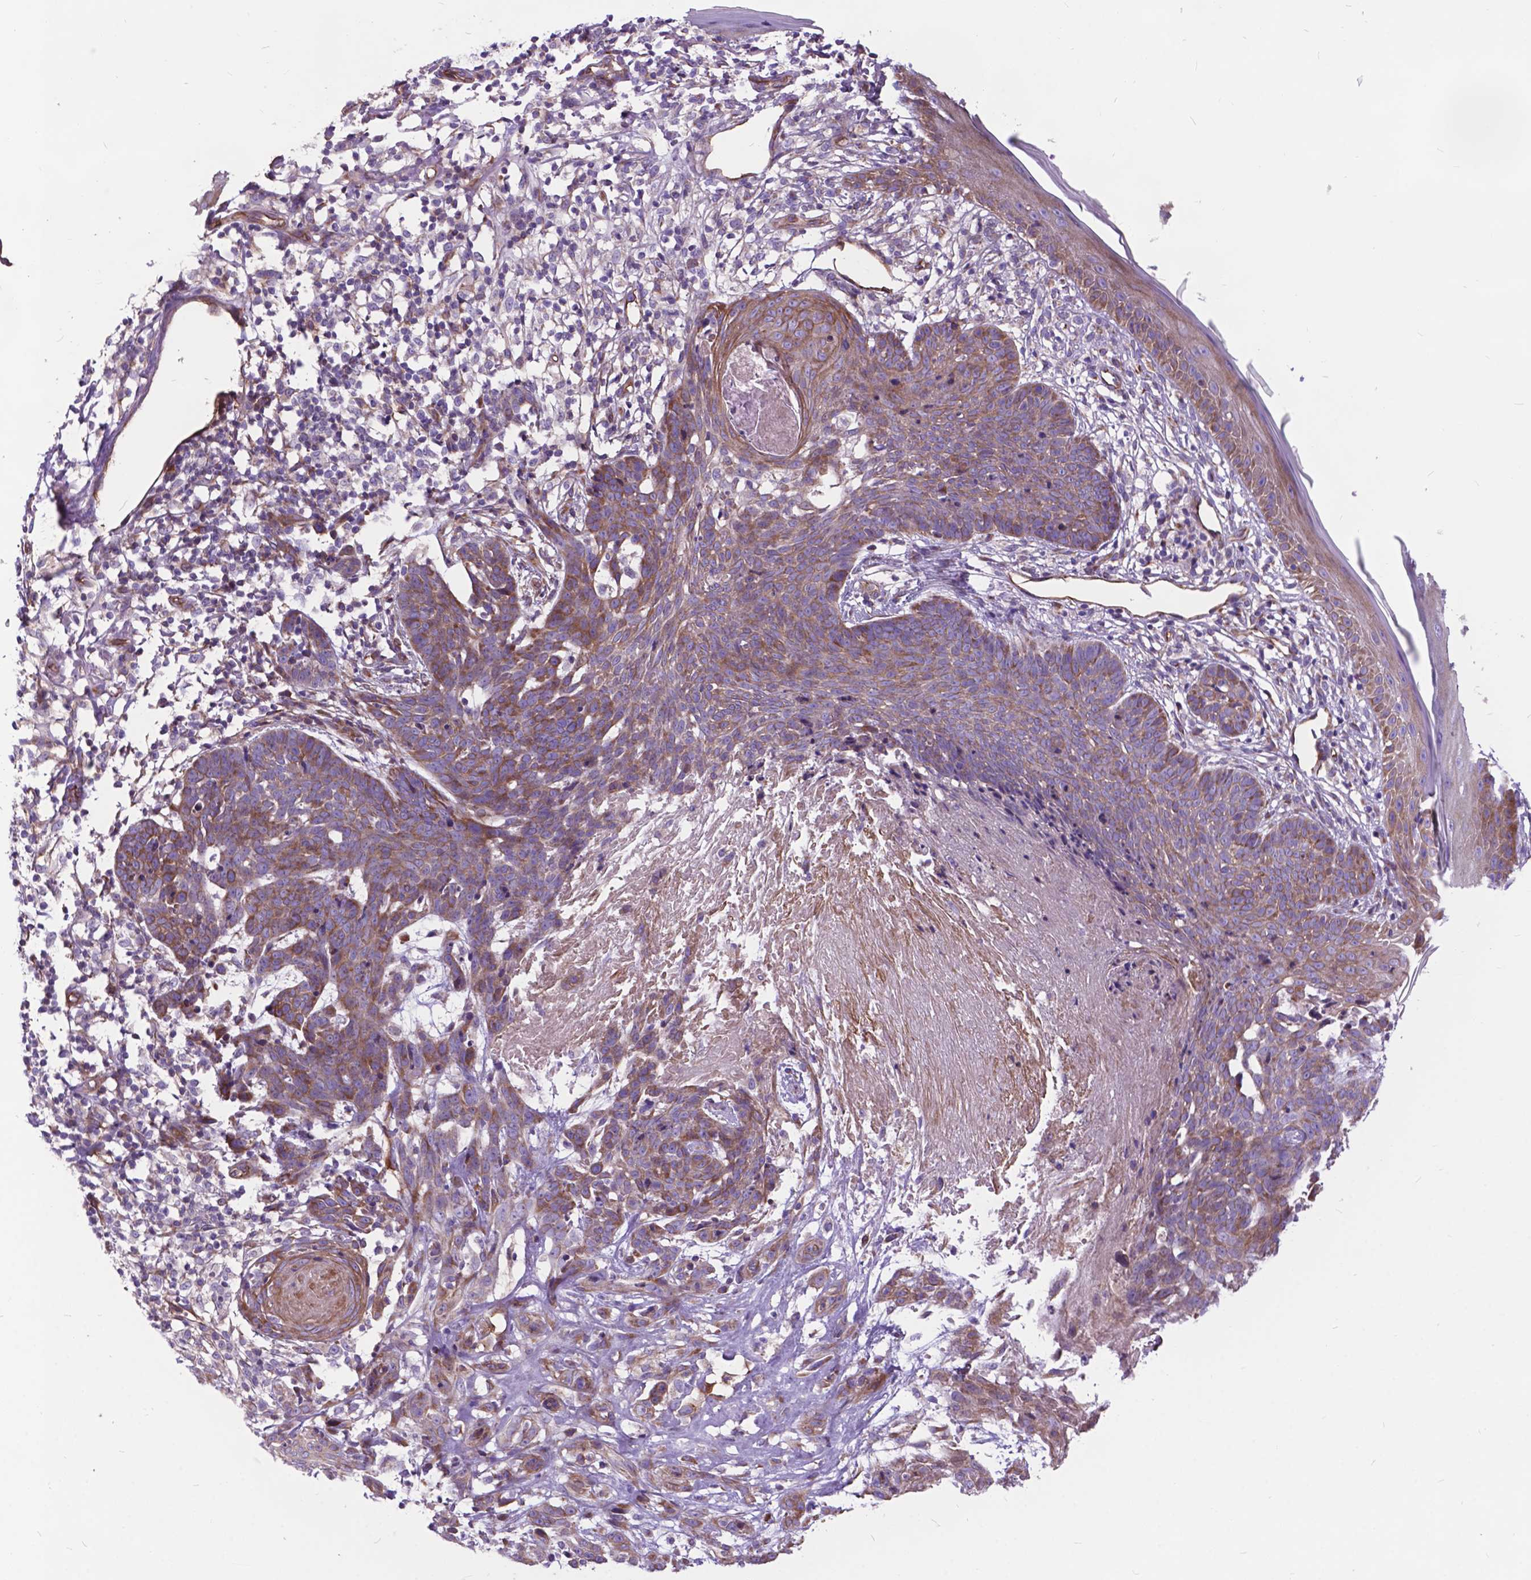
{"staining": {"intensity": "moderate", "quantity": "25%-75%", "location": "cytoplasmic/membranous"}, "tissue": "skin cancer", "cell_type": "Tumor cells", "image_type": "cancer", "snomed": [{"axis": "morphology", "description": "Basal cell carcinoma"}, {"axis": "topography", "description": "Skin"}], "caption": "Immunohistochemical staining of human skin cancer (basal cell carcinoma) shows moderate cytoplasmic/membranous protein staining in approximately 25%-75% of tumor cells. The protein of interest is shown in brown color, while the nuclei are stained blue.", "gene": "FLT4", "patient": {"sex": "male", "age": 85}}